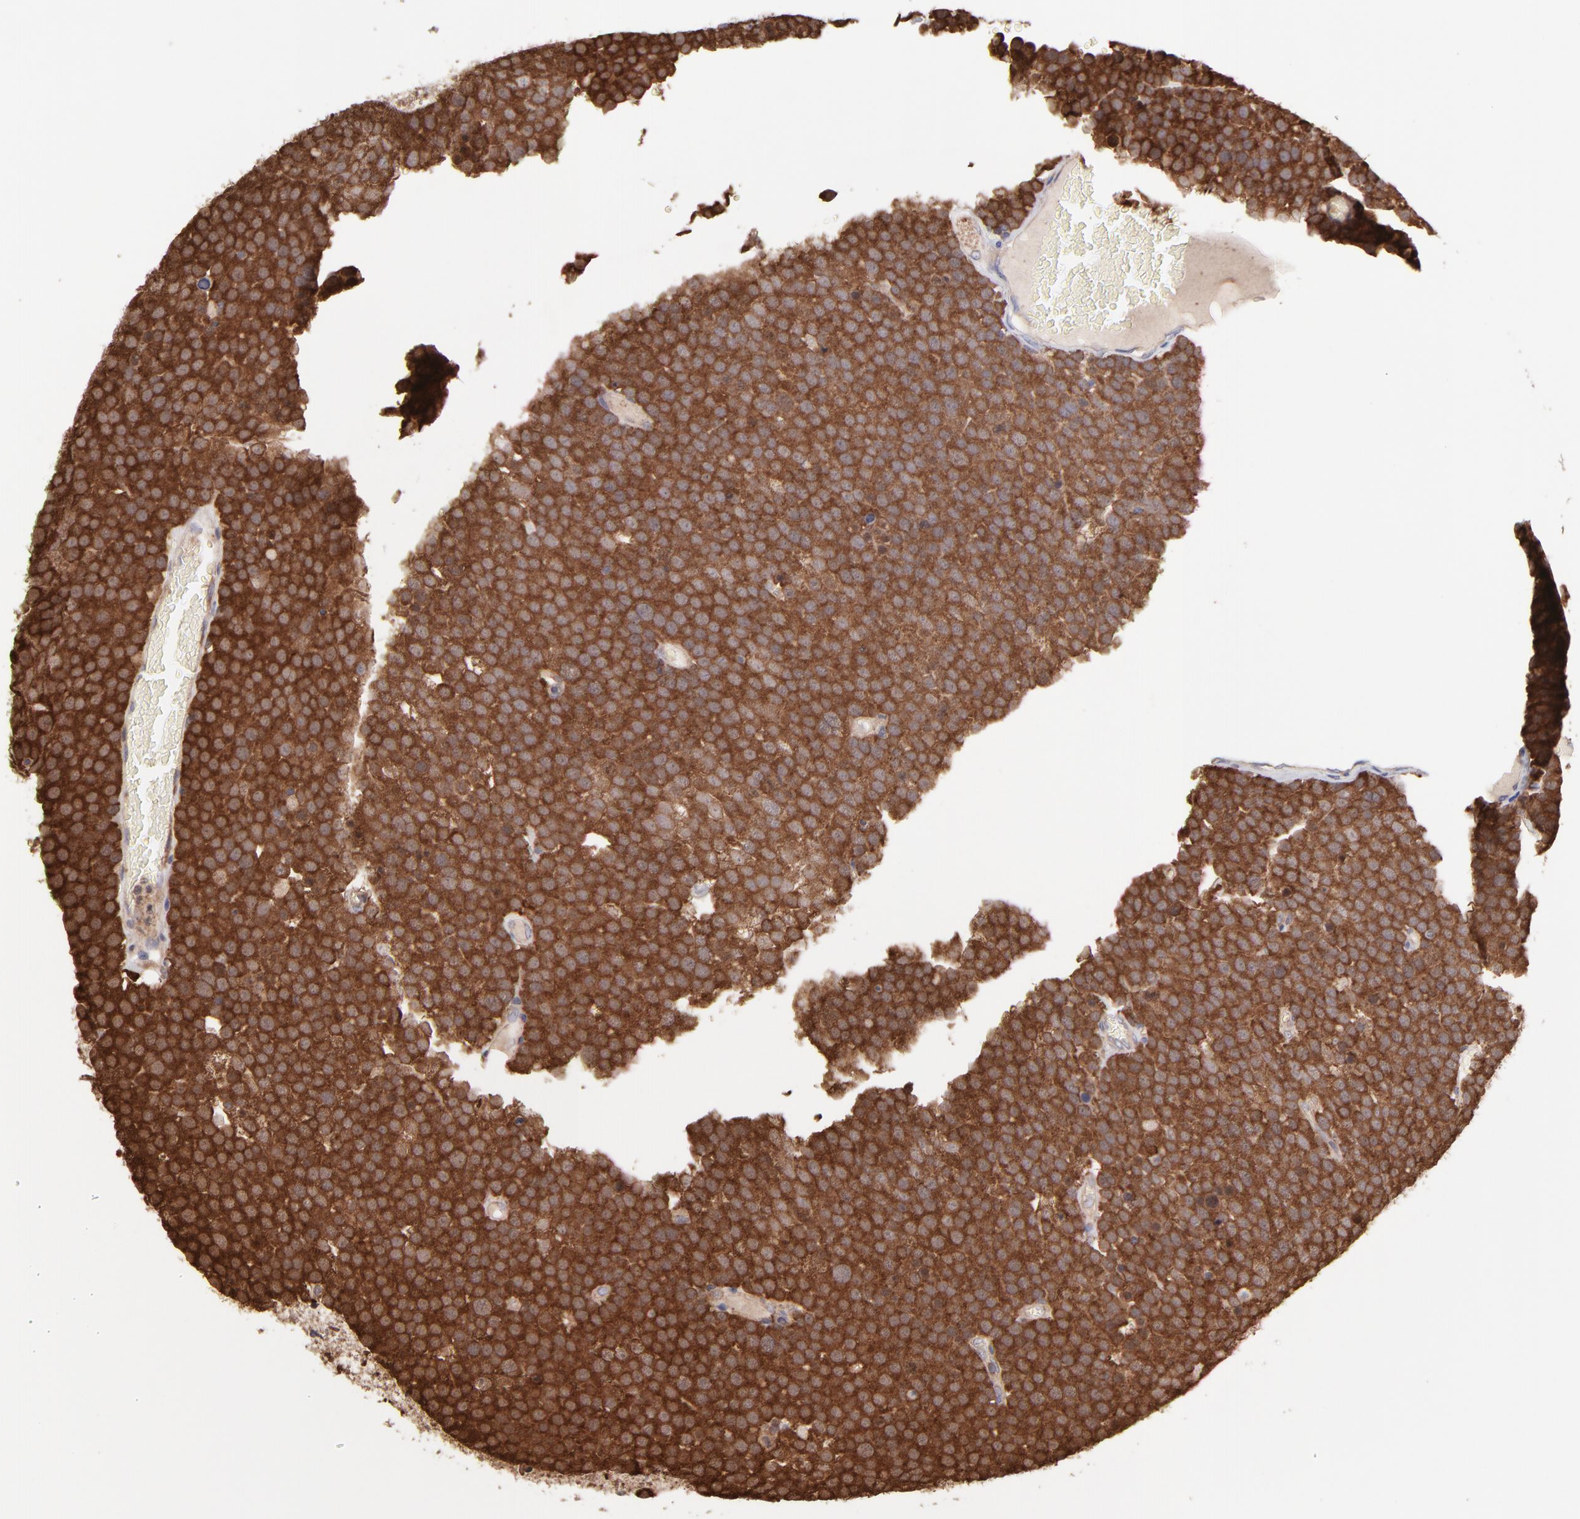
{"staining": {"intensity": "strong", "quantity": ">75%", "location": "cytoplasmic/membranous"}, "tissue": "testis cancer", "cell_type": "Tumor cells", "image_type": "cancer", "snomed": [{"axis": "morphology", "description": "Seminoma, NOS"}, {"axis": "topography", "description": "Testis"}], "caption": "A micrograph of human testis cancer stained for a protein reveals strong cytoplasmic/membranous brown staining in tumor cells.", "gene": "MAPRE1", "patient": {"sex": "male", "age": 71}}